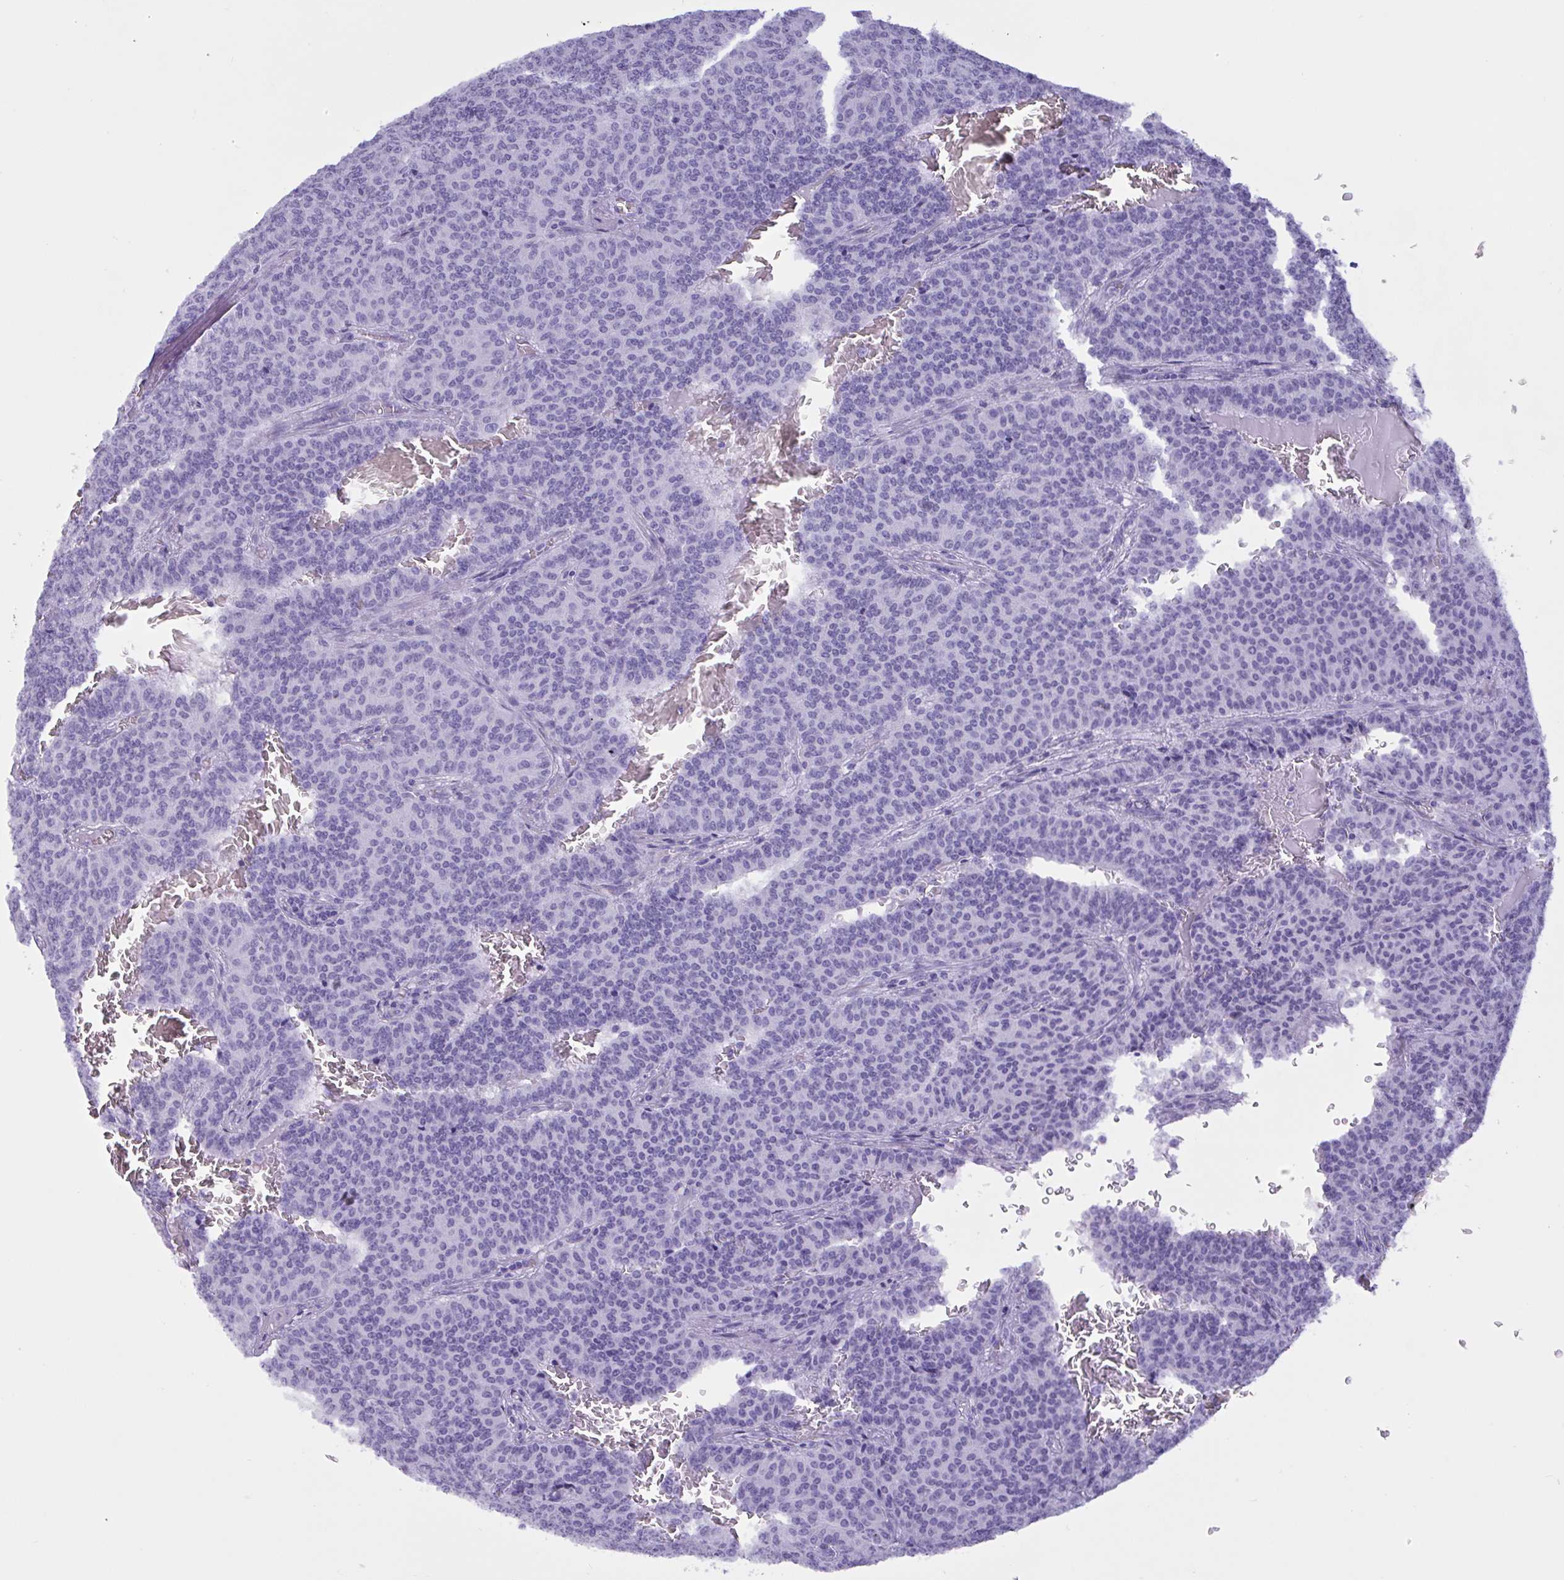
{"staining": {"intensity": "negative", "quantity": "none", "location": "none"}, "tissue": "carcinoid", "cell_type": "Tumor cells", "image_type": "cancer", "snomed": [{"axis": "morphology", "description": "Carcinoid, malignant, NOS"}, {"axis": "topography", "description": "Lung"}], "caption": "High power microscopy image of an immunohistochemistry histopathology image of carcinoid (malignant), revealing no significant positivity in tumor cells.", "gene": "MRGPRG", "patient": {"sex": "male", "age": 61}}